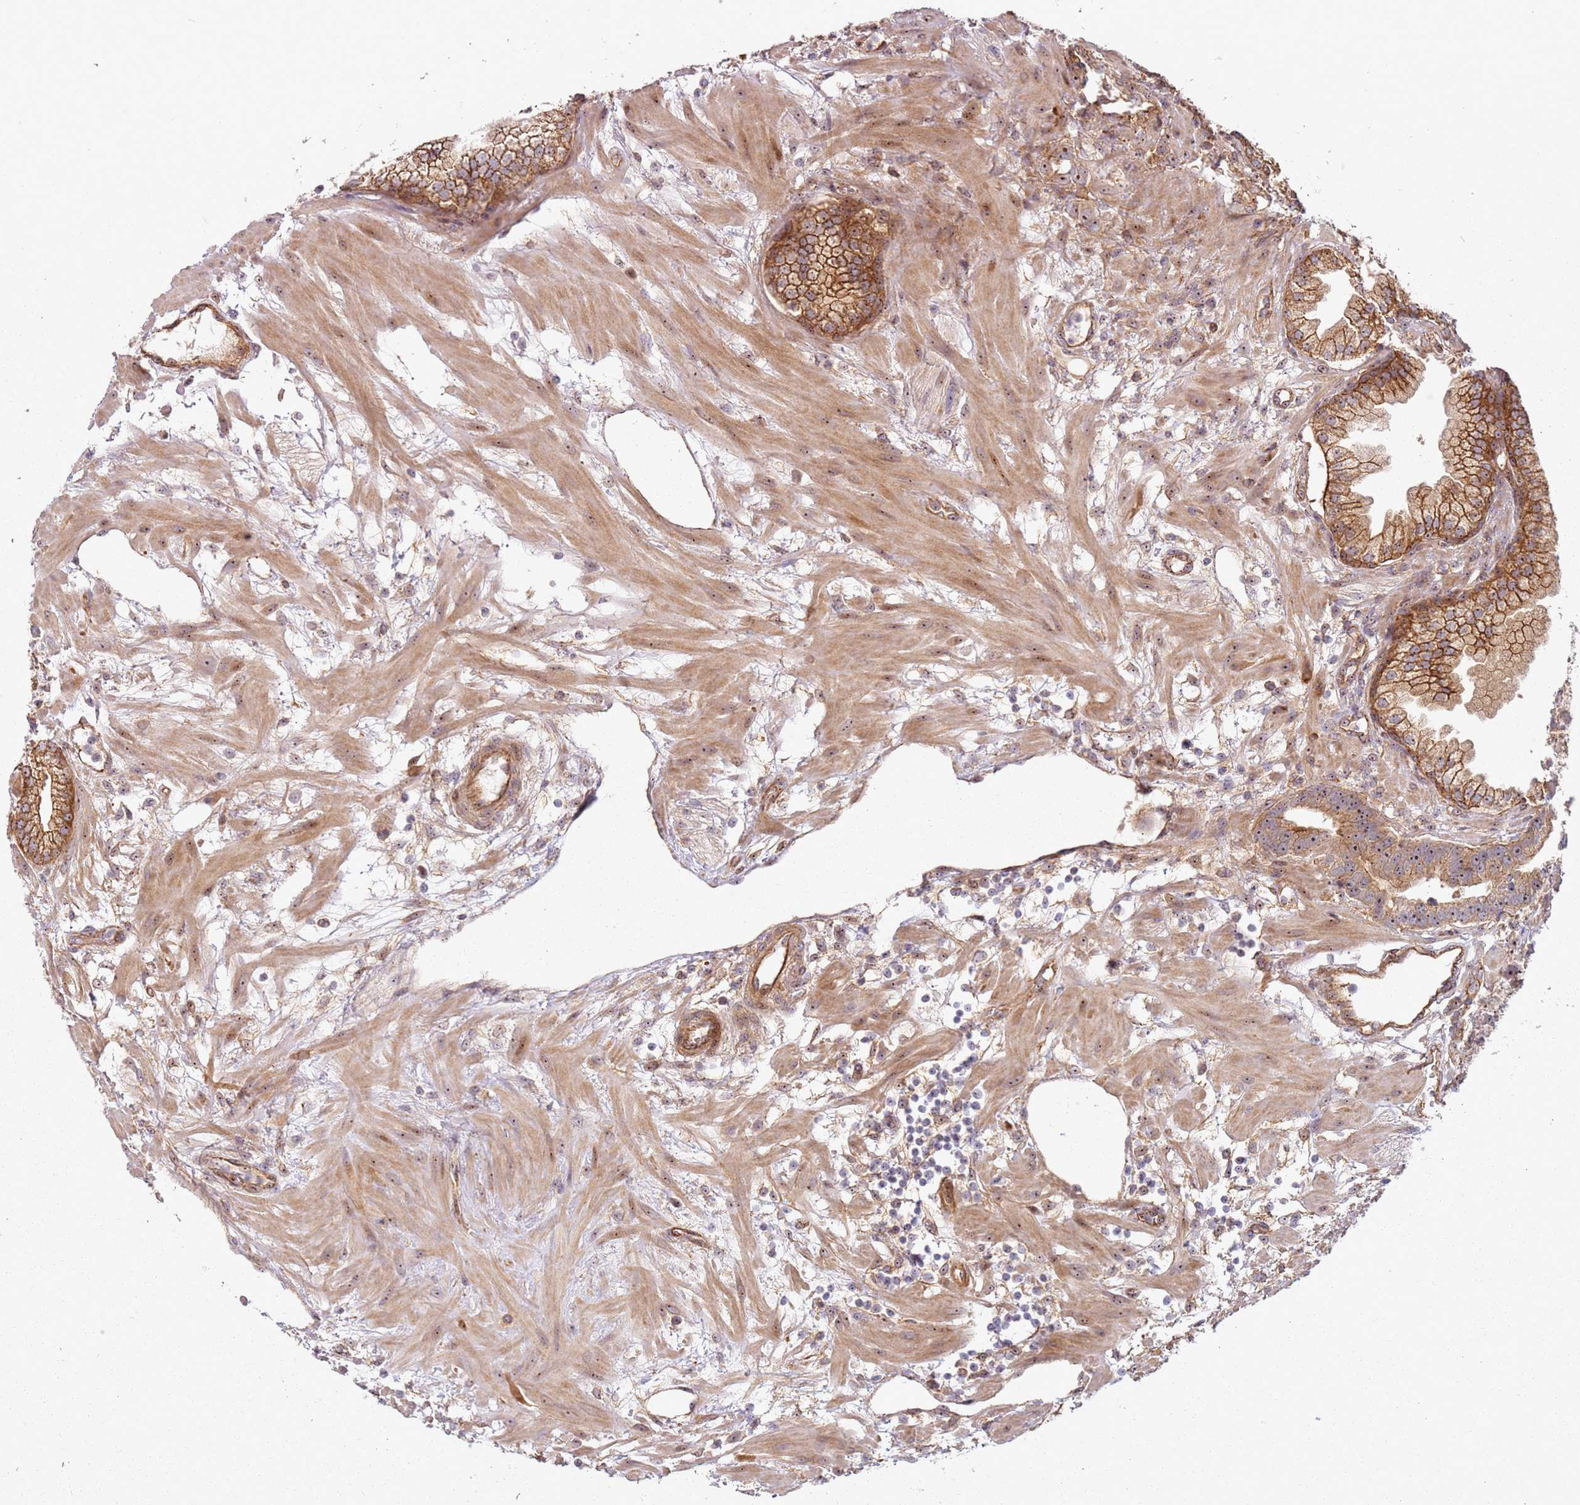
{"staining": {"intensity": "moderate", "quantity": ">75%", "location": "cytoplasmic/membranous,nuclear"}, "tissue": "prostate cancer", "cell_type": "Tumor cells", "image_type": "cancer", "snomed": [{"axis": "morphology", "description": "Adenocarcinoma, High grade"}, {"axis": "topography", "description": "Prostate"}], "caption": "Moderate cytoplasmic/membranous and nuclear protein expression is appreciated in approximately >75% of tumor cells in prostate cancer.", "gene": "C2CD4B", "patient": {"sex": "male", "age": 63}}